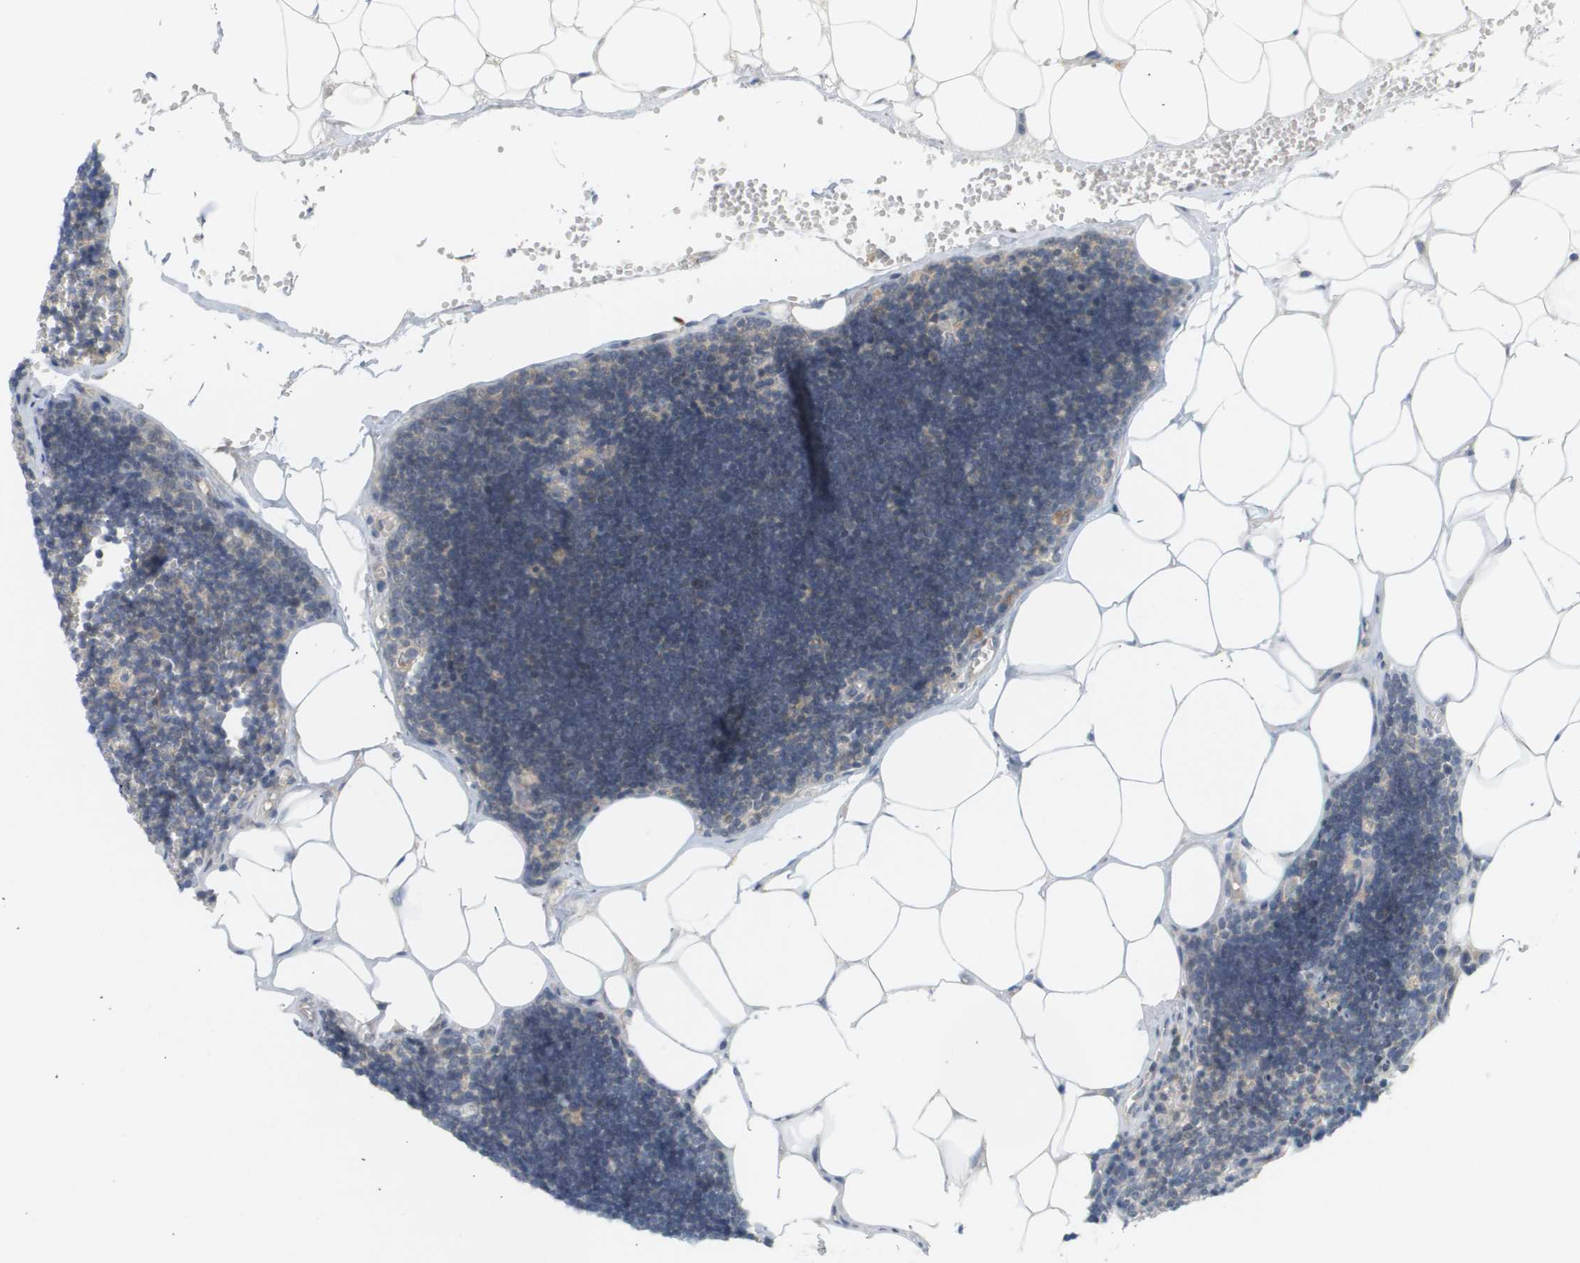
{"staining": {"intensity": "weak", "quantity": "<25%", "location": "cytoplasmic/membranous"}, "tissue": "lymph node", "cell_type": "Germinal center cells", "image_type": "normal", "snomed": [{"axis": "morphology", "description": "Normal tissue, NOS"}, {"axis": "topography", "description": "Lymph node"}], "caption": "IHC histopathology image of benign lymph node stained for a protein (brown), which reveals no positivity in germinal center cells. (DAB IHC with hematoxylin counter stain).", "gene": "PROC", "patient": {"sex": "male", "age": 33}}